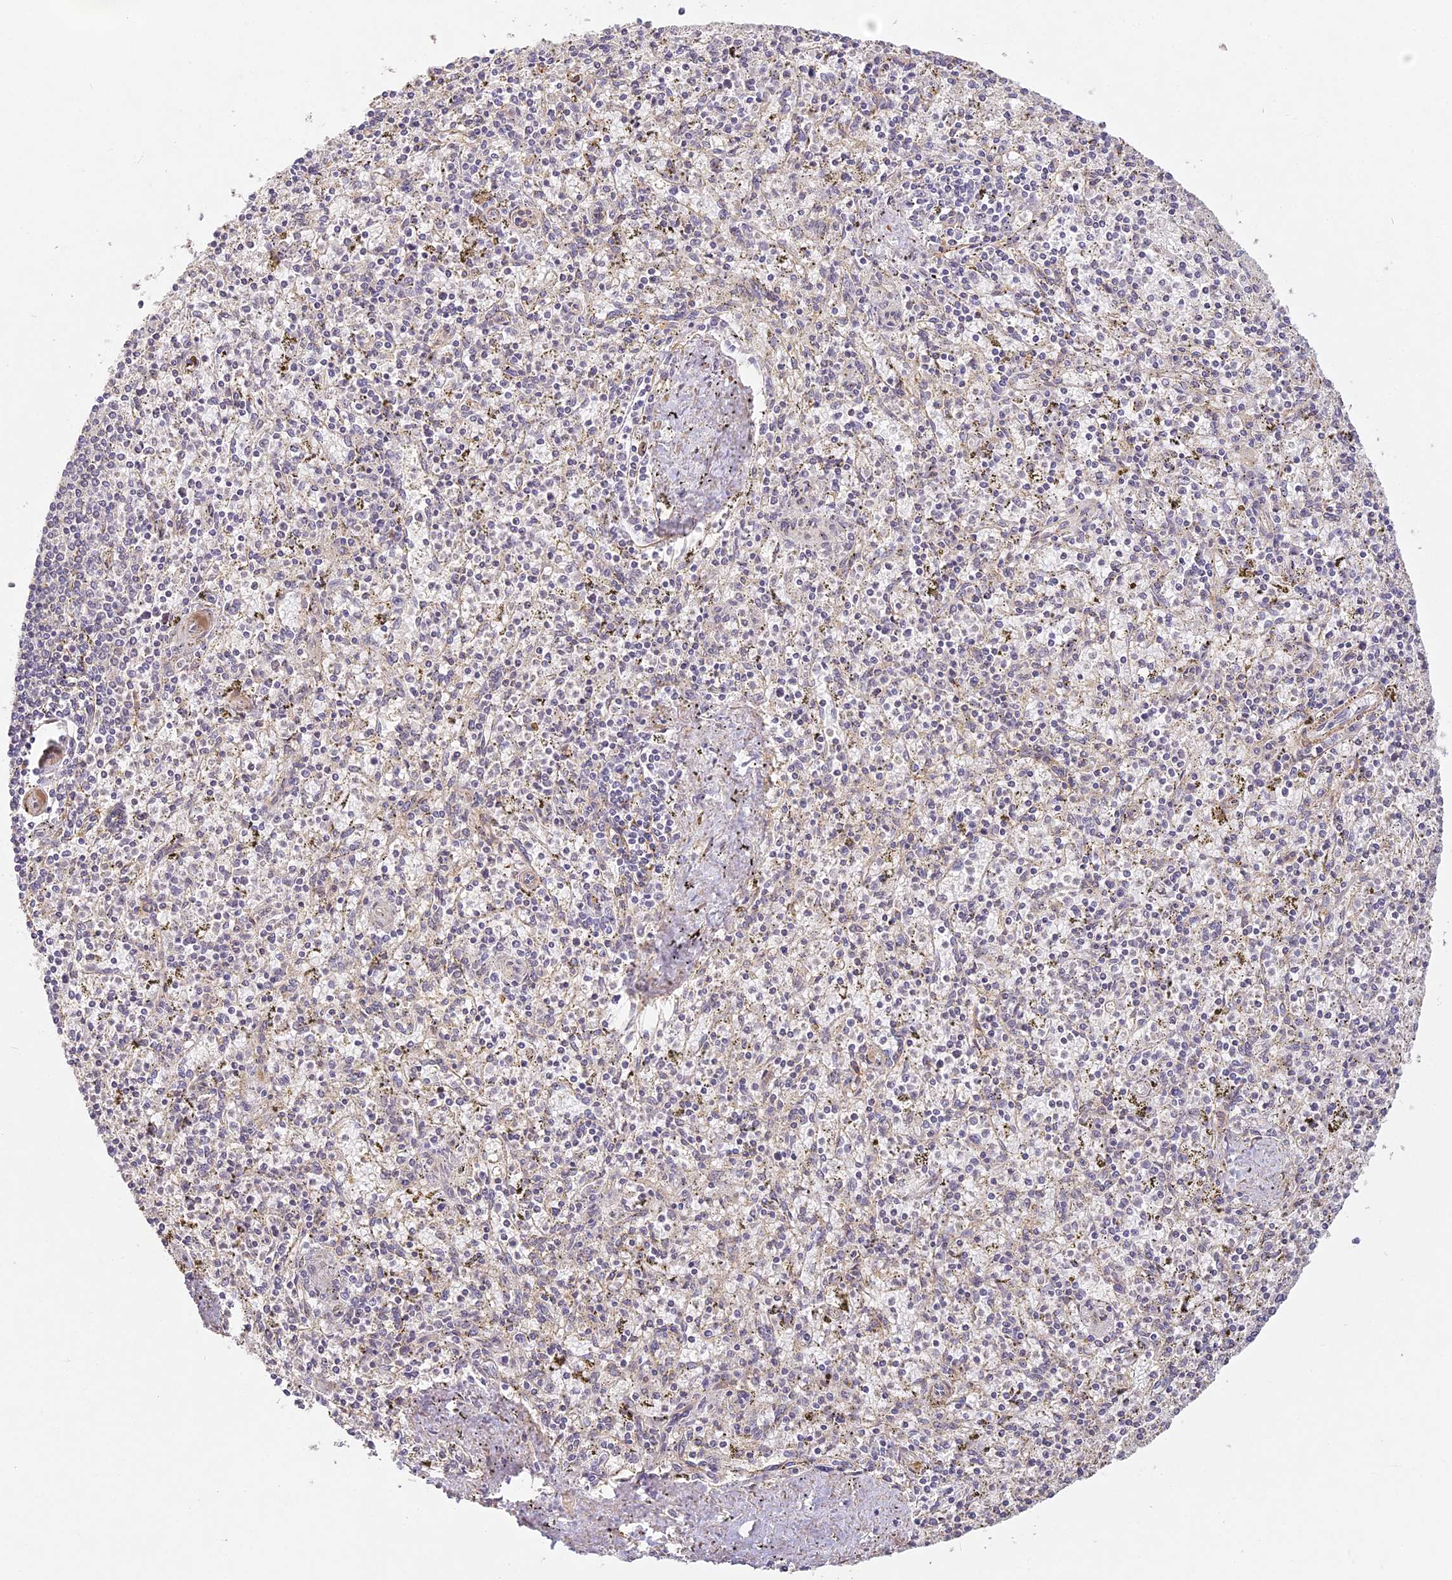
{"staining": {"intensity": "negative", "quantity": "none", "location": "none"}, "tissue": "spleen", "cell_type": "Cells in red pulp", "image_type": "normal", "snomed": [{"axis": "morphology", "description": "Normal tissue, NOS"}, {"axis": "topography", "description": "Spleen"}], "caption": "High power microscopy photomicrograph of an IHC histopathology image of benign spleen, revealing no significant positivity in cells in red pulp. Brightfield microscopy of immunohistochemistry (IHC) stained with DAB (3,3'-diaminobenzidine) (brown) and hematoxylin (blue), captured at high magnification.", "gene": "MED28", "patient": {"sex": "male", "age": 72}}